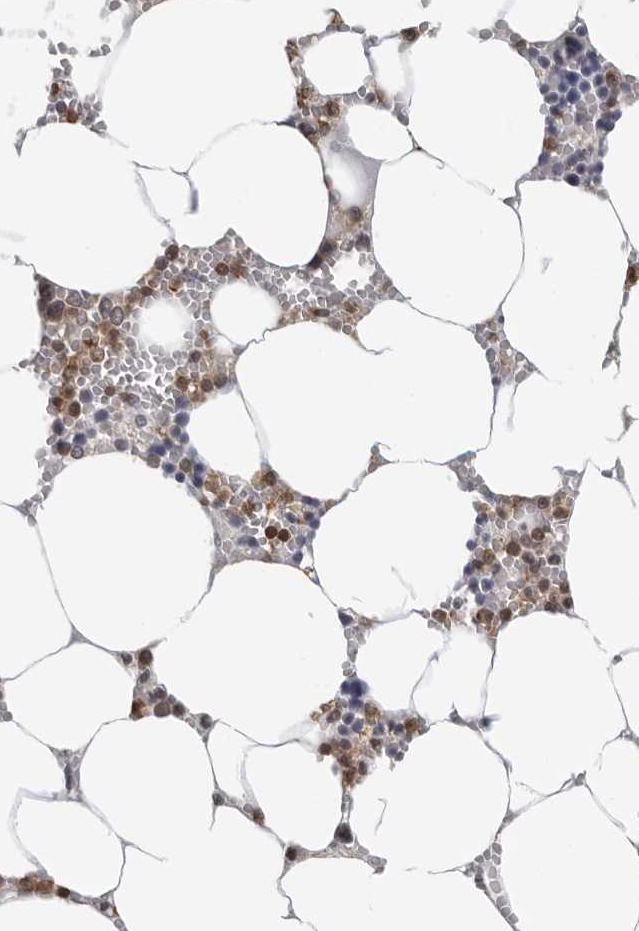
{"staining": {"intensity": "moderate", "quantity": "<25%", "location": "cytoplasmic/membranous"}, "tissue": "bone marrow", "cell_type": "Hematopoietic cells", "image_type": "normal", "snomed": [{"axis": "morphology", "description": "Normal tissue, NOS"}, {"axis": "topography", "description": "Bone marrow"}], "caption": "Moderate cytoplasmic/membranous expression for a protein is appreciated in approximately <25% of hematopoietic cells of unremarkable bone marrow using immunohistochemistry.", "gene": "HSPH1", "patient": {"sex": "male", "age": 70}}